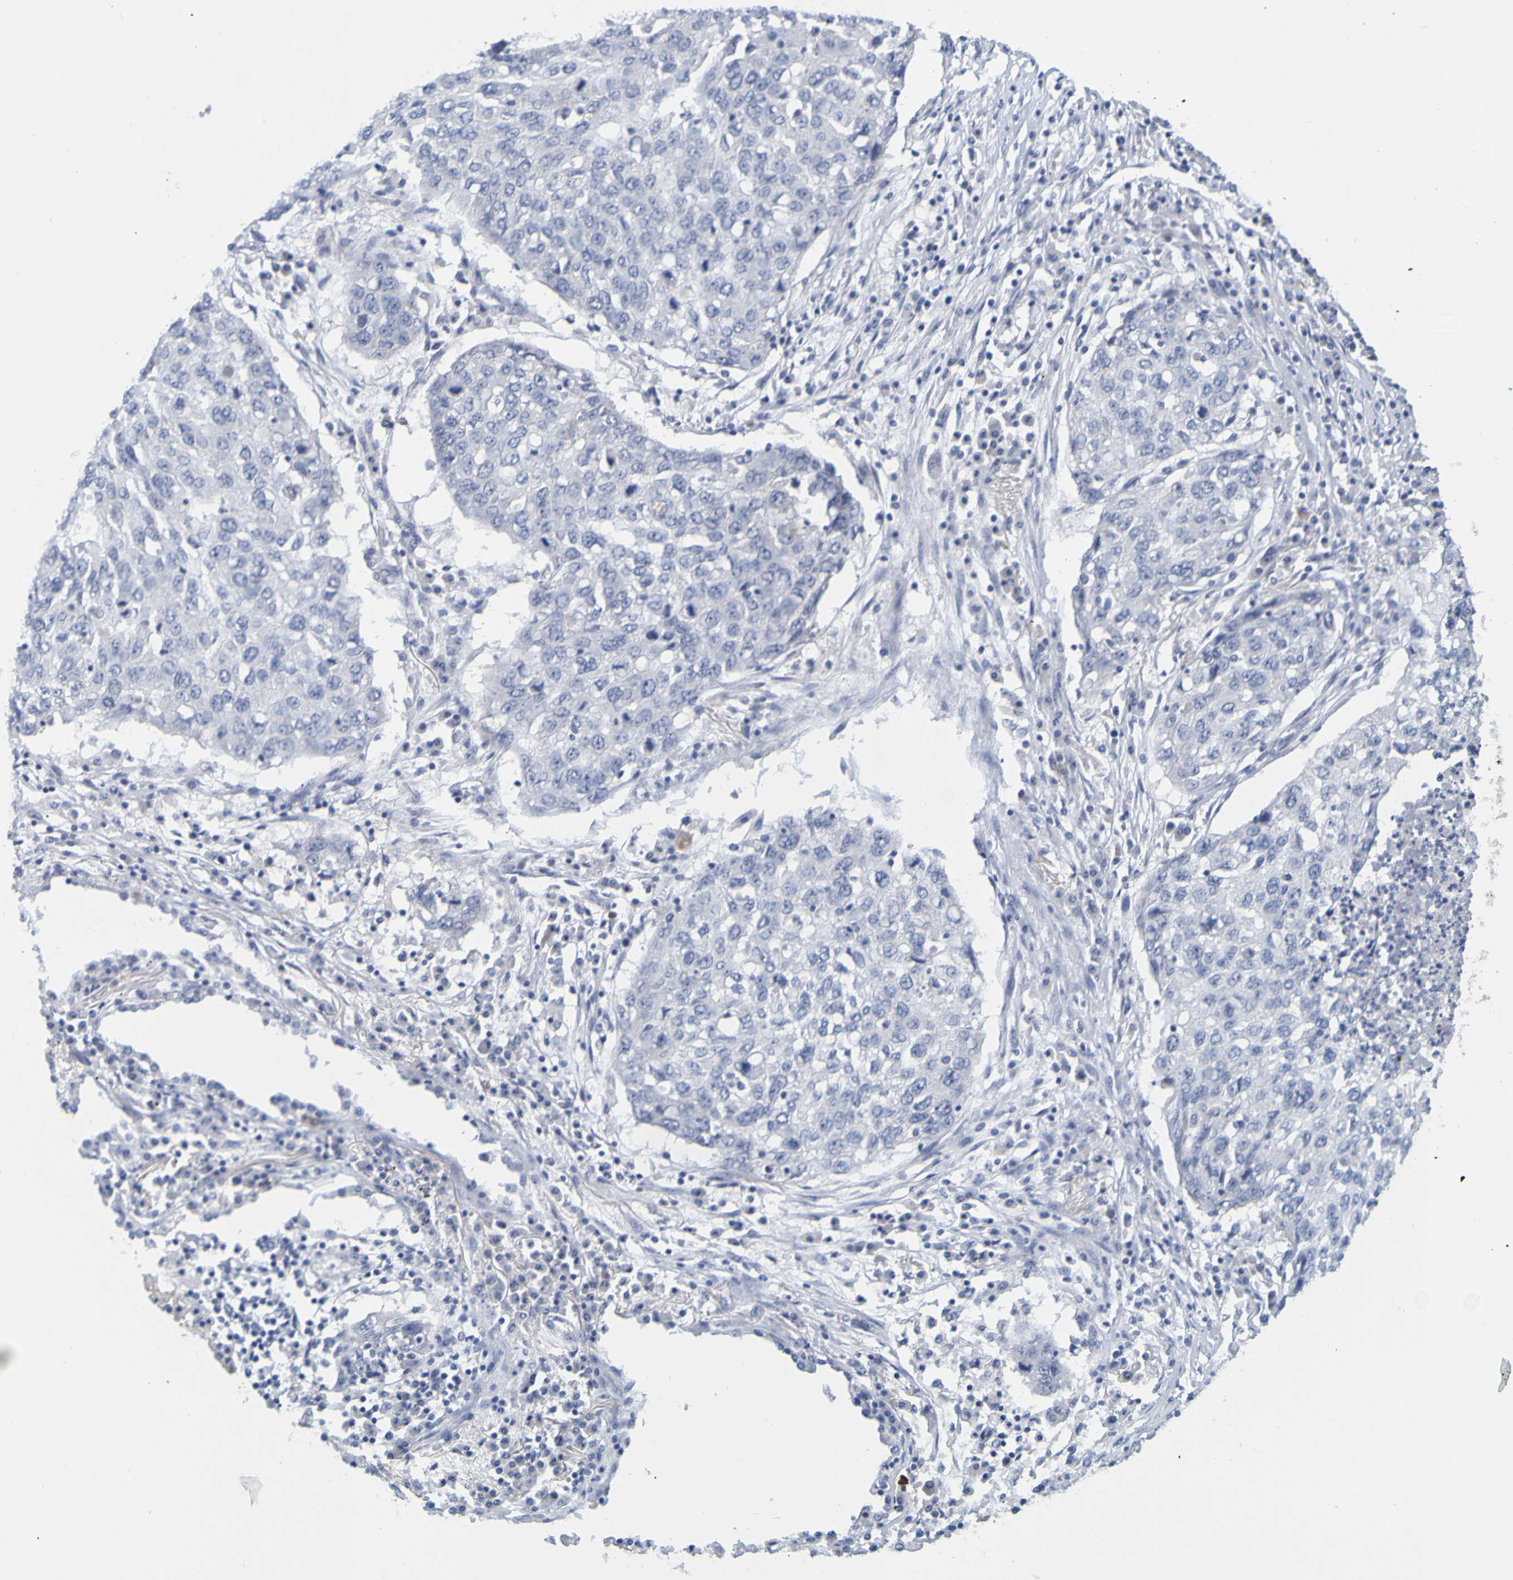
{"staining": {"intensity": "negative", "quantity": "none", "location": "none"}, "tissue": "lung cancer", "cell_type": "Tumor cells", "image_type": "cancer", "snomed": [{"axis": "morphology", "description": "Squamous cell carcinoma, NOS"}, {"axis": "topography", "description": "Lung"}], "caption": "The photomicrograph demonstrates no staining of tumor cells in squamous cell carcinoma (lung).", "gene": "ENDOU", "patient": {"sex": "female", "age": 63}}